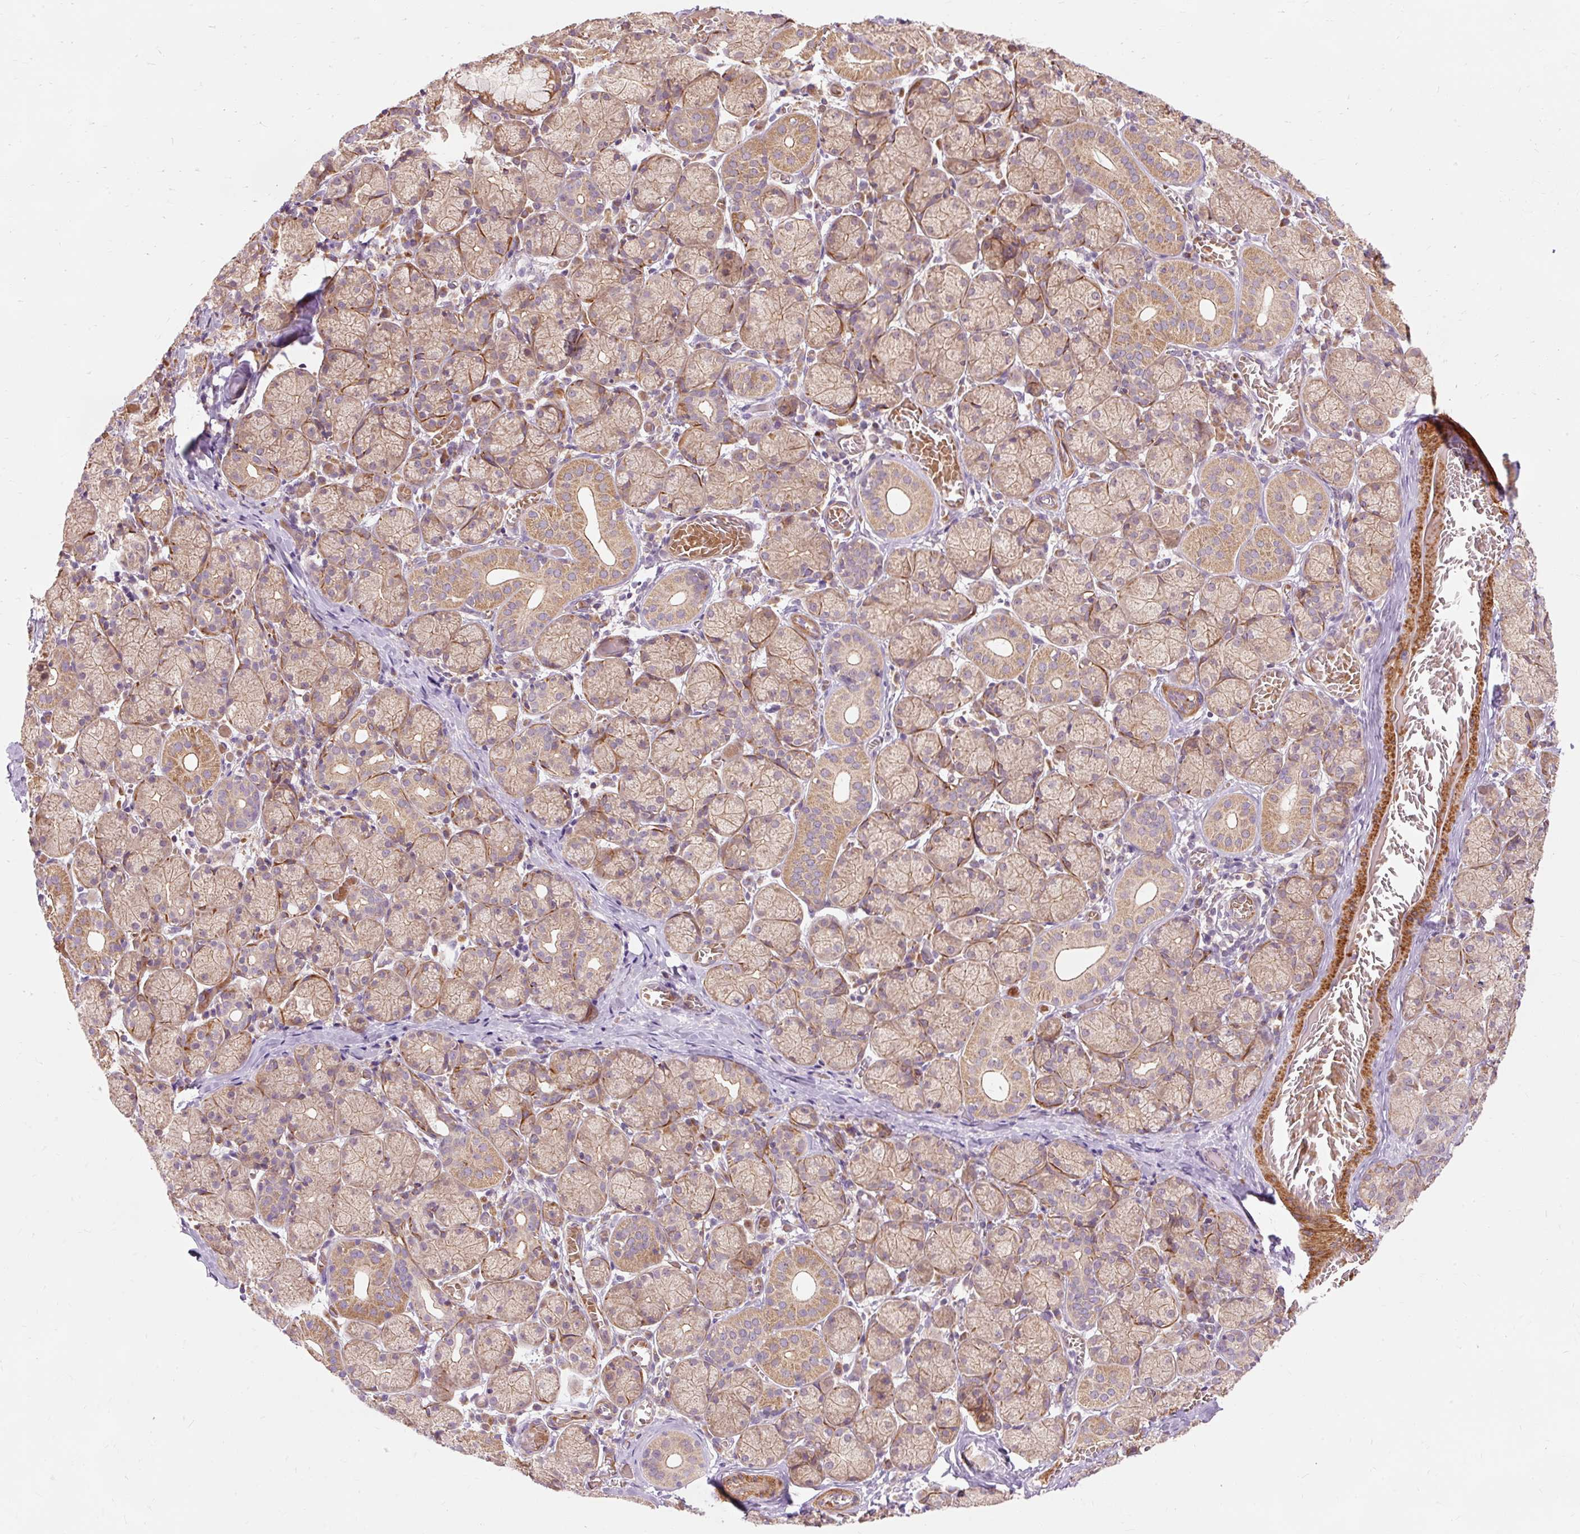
{"staining": {"intensity": "moderate", "quantity": "25%-75%", "location": "cytoplasmic/membranous"}, "tissue": "salivary gland", "cell_type": "Glandular cells", "image_type": "normal", "snomed": [{"axis": "morphology", "description": "Normal tissue, NOS"}, {"axis": "topography", "description": "Salivary gland"}], "caption": "This is a photomicrograph of IHC staining of unremarkable salivary gland, which shows moderate expression in the cytoplasmic/membranous of glandular cells.", "gene": "RIPOR3", "patient": {"sex": "female", "age": 24}}